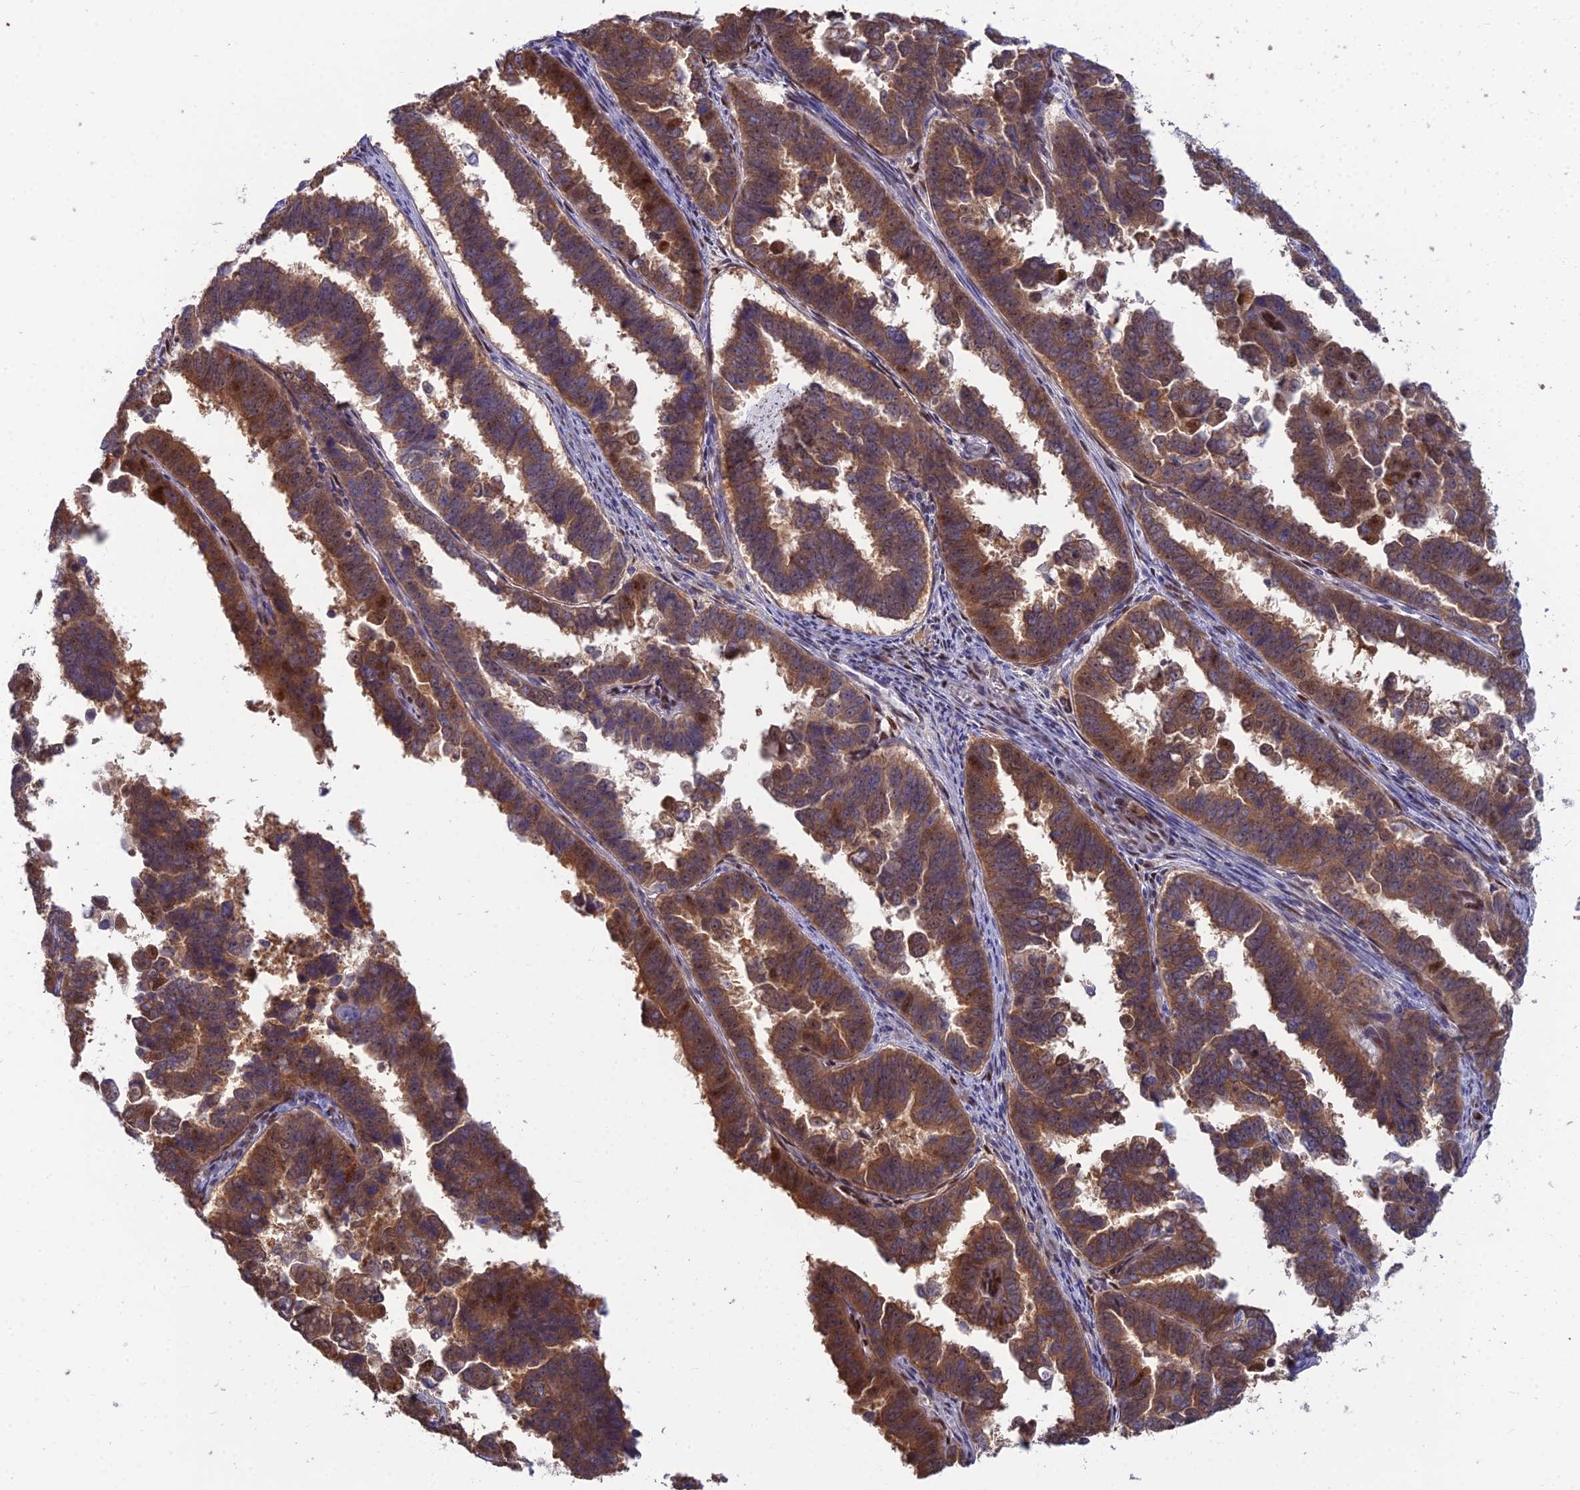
{"staining": {"intensity": "strong", "quantity": ">75%", "location": "cytoplasmic/membranous"}, "tissue": "endometrial cancer", "cell_type": "Tumor cells", "image_type": "cancer", "snomed": [{"axis": "morphology", "description": "Adenocarcinoma, NOS"}, {"axis": "topography", "description": "Endometrium"}], "caption": "Immunohistochemistry (IHC) image of neoplastic tissue: human endometrial adenocarcinoma stained using immunohistochemistry (IHC) demonstrates high levels of strong protein expression localized specifically in the cytoplasmic/membranous of tumor cells, appearing as a cytoplasmic/membranous brown color.", "gene": "DNPEP", "patient": {"sex": "female", "age": 75}}